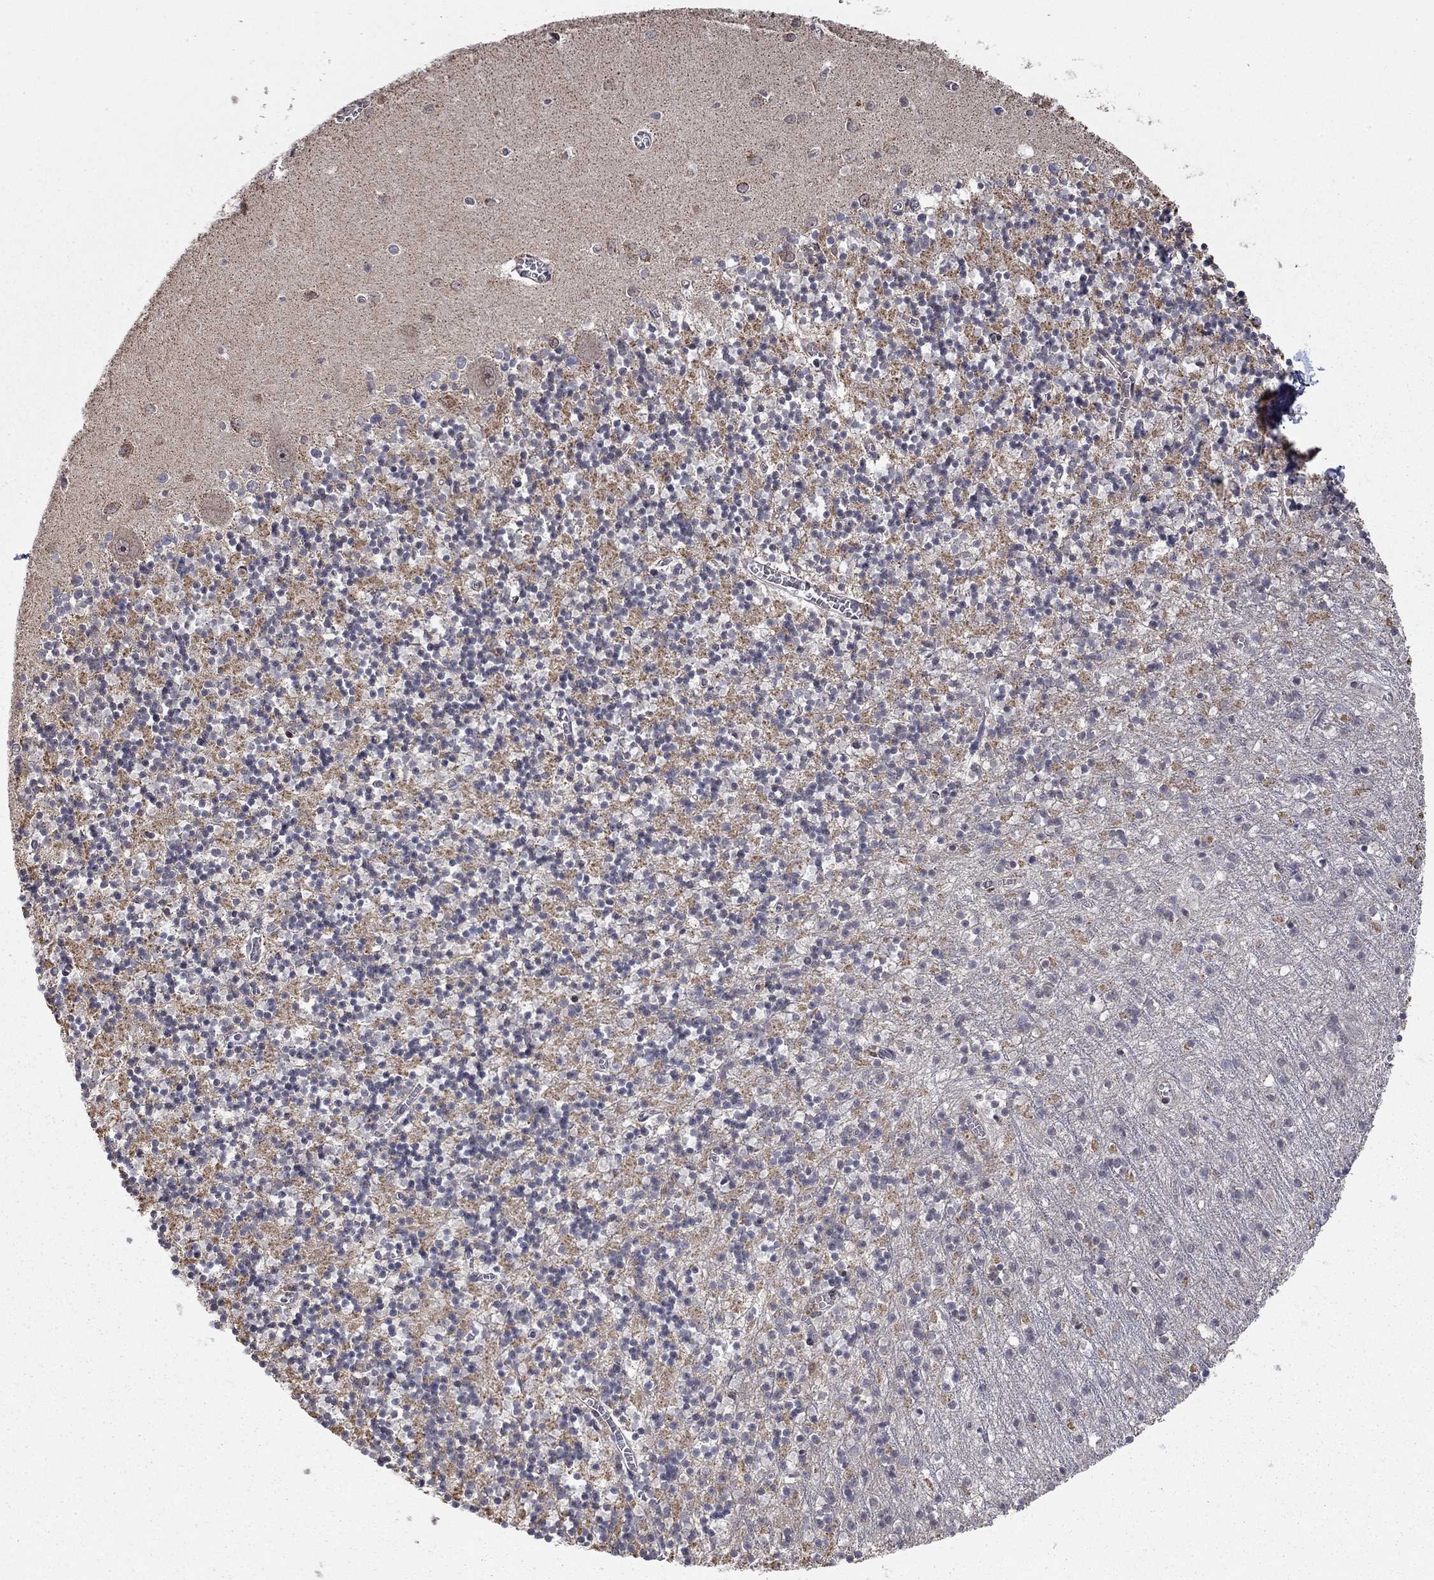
{"staining": {"intensity": "moderate", "quantity": "<25%", "location": "cytoplasmic/membranous"}, "tissue": "cerebellum", "cell_type": "Cells in granular layer", "image_type": "normal", "snomed": [{"axis": "morphology", "description": "Normal tissue, NOS"}, {"axis": "topography", "description": "Cerebellum"}], "caption": "This micrograph displays IHC staining of benign cerebellum, with low moderate cytoplasmic/membranous expression in about <25% of cells in granular layer.", "gene": "TDP1", "patient": {"sex": "female", "age": 64}}